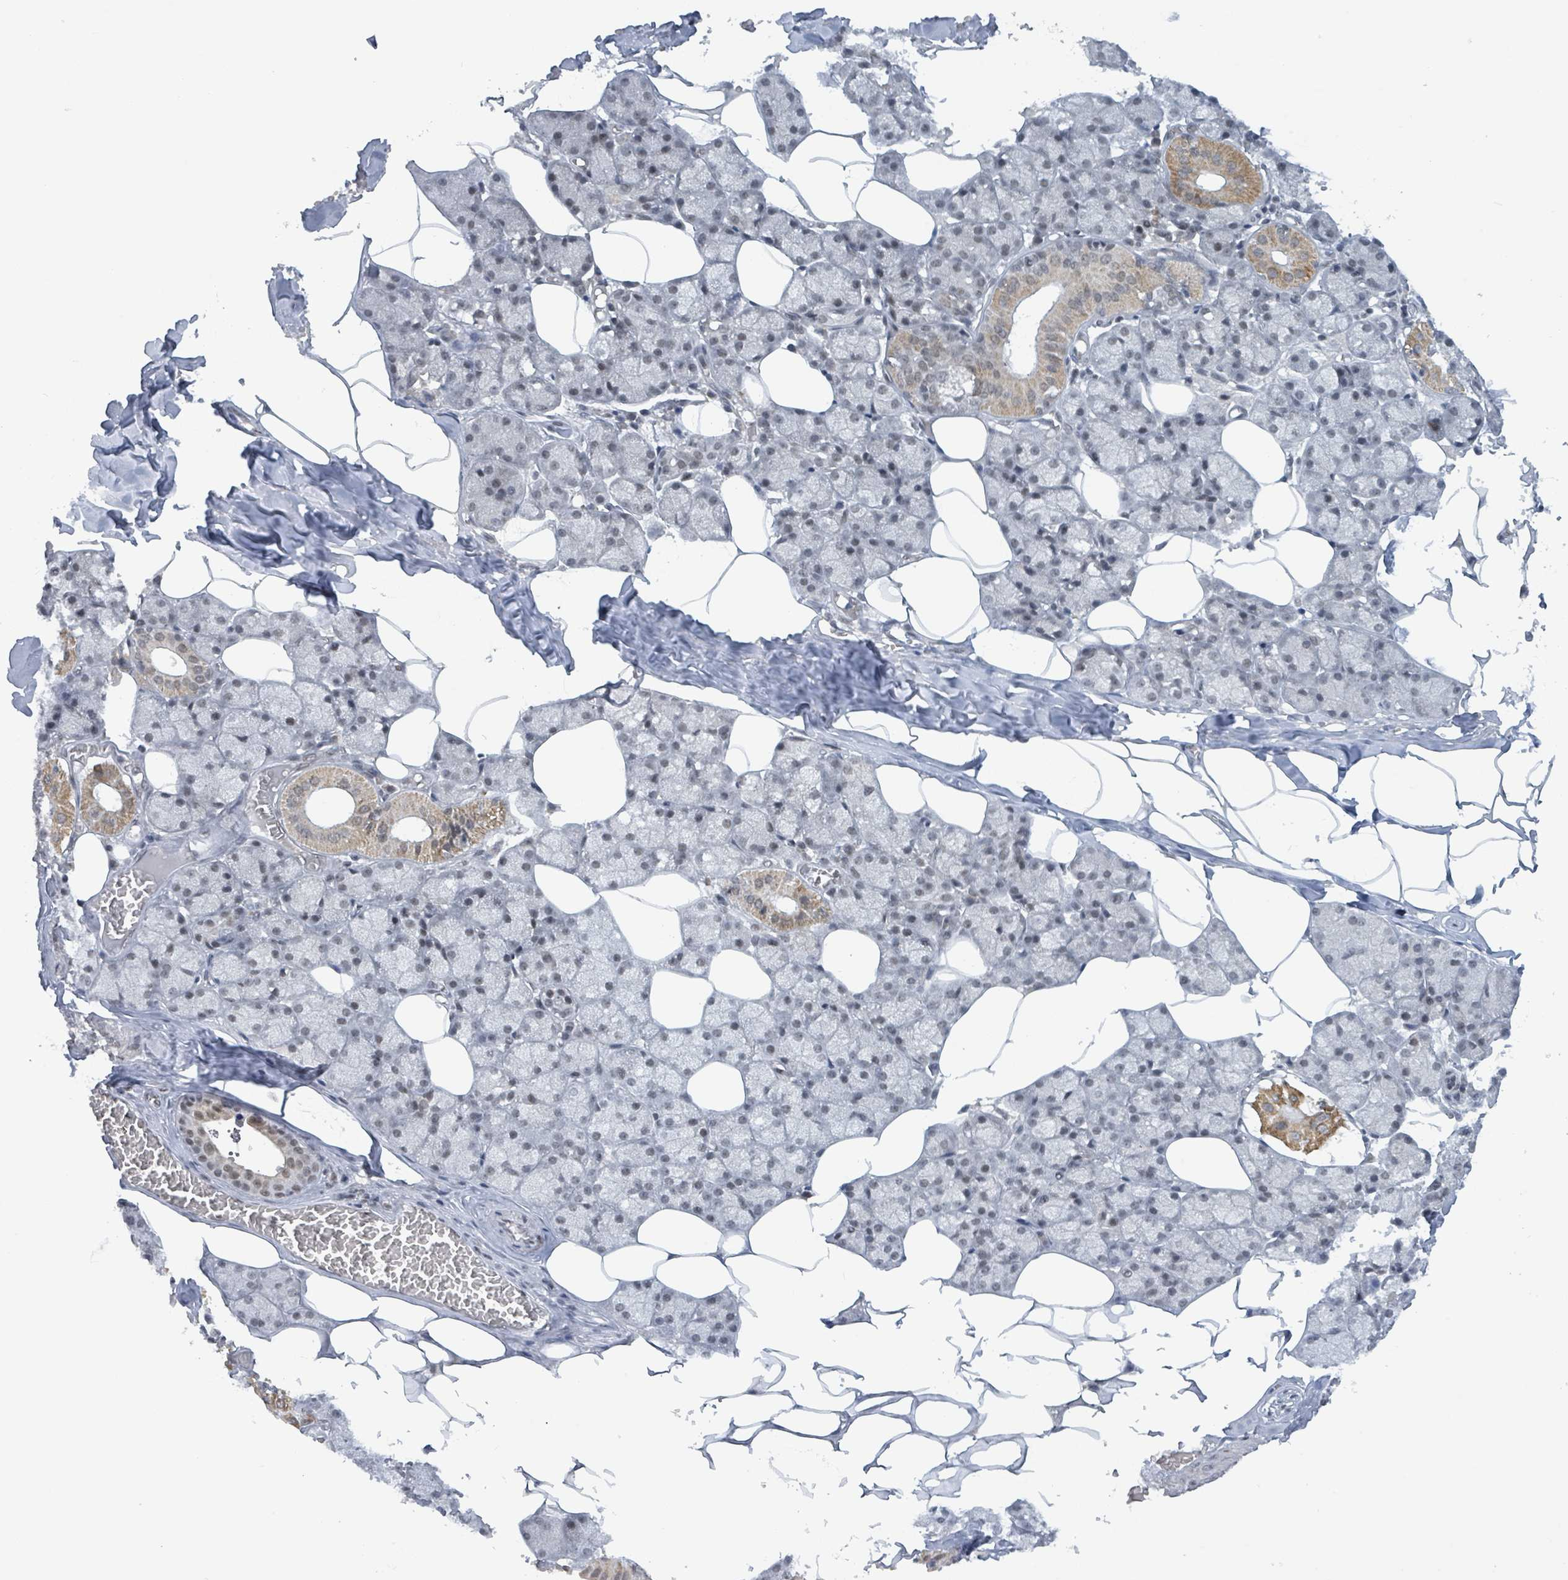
{"staining": {"intensity": "moderate", "quantity": "<25%", "location": "cytoplasmic/membranous"}, "tissue": "salivary gland", "cell_type": "Glandular cells", "image_type": "normal", "snomed": [{"axis": "morphology", "description": "Normal tissue, NOS"}, {"axis": "topography", "description": "Salivary gland"}], "caption": "Immunohistochemical staining of unremarkable salivary gland reveals moderate cytoplasmic/membranous protein expression in about <25% of glandular cells. Ihc stains the protein in brown and the nuclei are stained blue.", "gene": "BANP", "patient": {"sex": "male", "age": 62}}